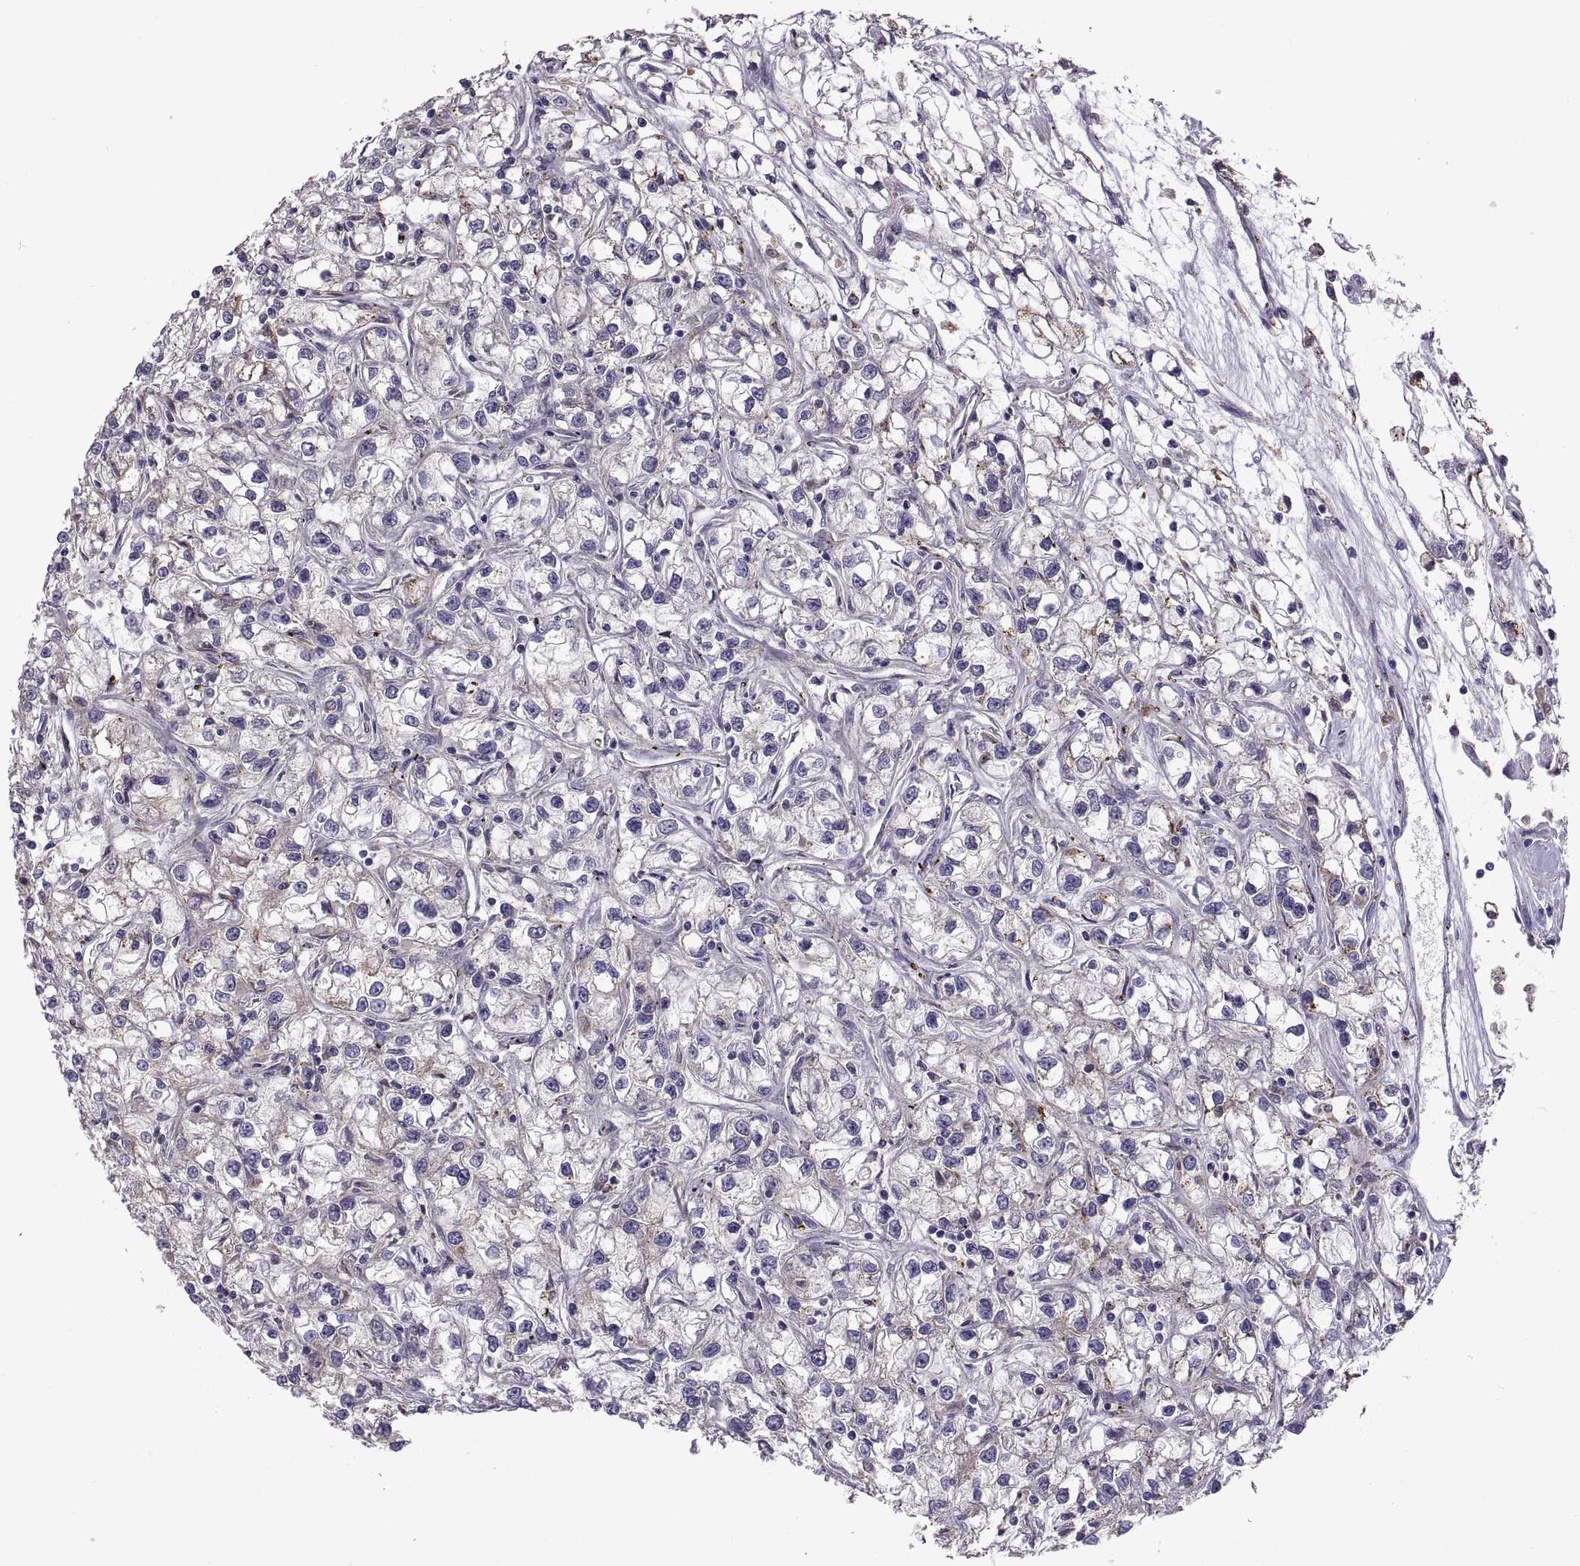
{"staining": {"intensity": "negative", "quantity": "none", "location": "none"}, "tissue": "renal cancer", "cell_type": "Tumor cells", "image_type": "cancer", "snomed": [{"axis": "morphology", "description": "Adenocarcinoma, NOS"}, {"axis": "topography", "description": "Kidney"}], "caption": "IHC of adenocarcinoma (renal) shows no staining in tumor cells.", "gene": "ARSL", "patient": {"sex": "female", "age": 59}}